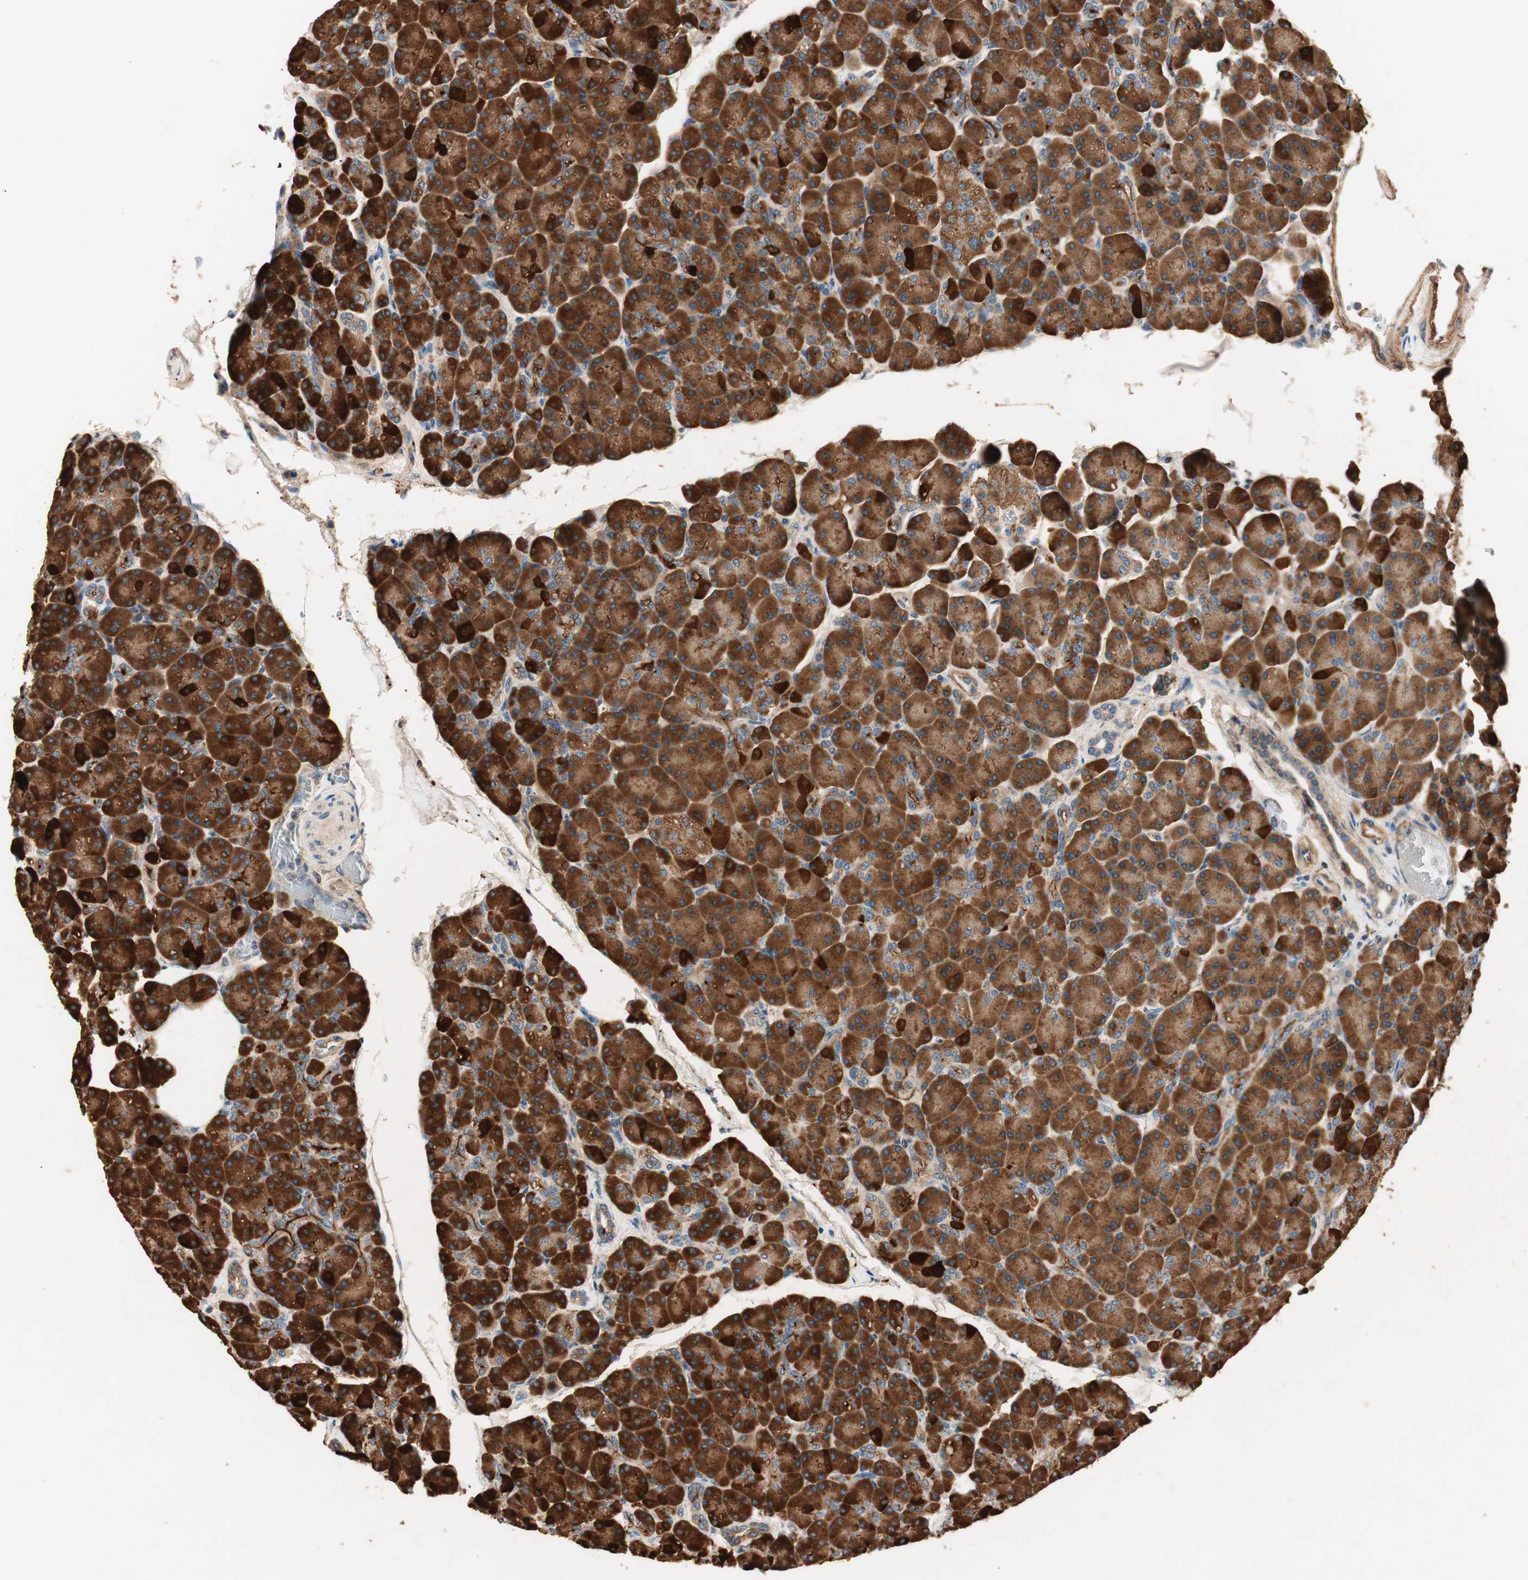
{"staining": {"intensity": "strong", "quantity": ">75%", "location": "cytoplasmic/membranous"}, "tissue": "pancreas", "cell_type": "Exocrine glandular cells", "image_type": "normal", "snomed": [{"axis": "morphology", "description": "Normal tissue, NOS"}, {"axis": "topography", "description": "Pancreas"}], "caption": "The immunohistochemical stain labels strong cytoplasmic/membranous expression in exocrine glandular cells of unremarkable pancreas.", "gene": "HPN", "patient": {"sex": "female", "age": 43}}